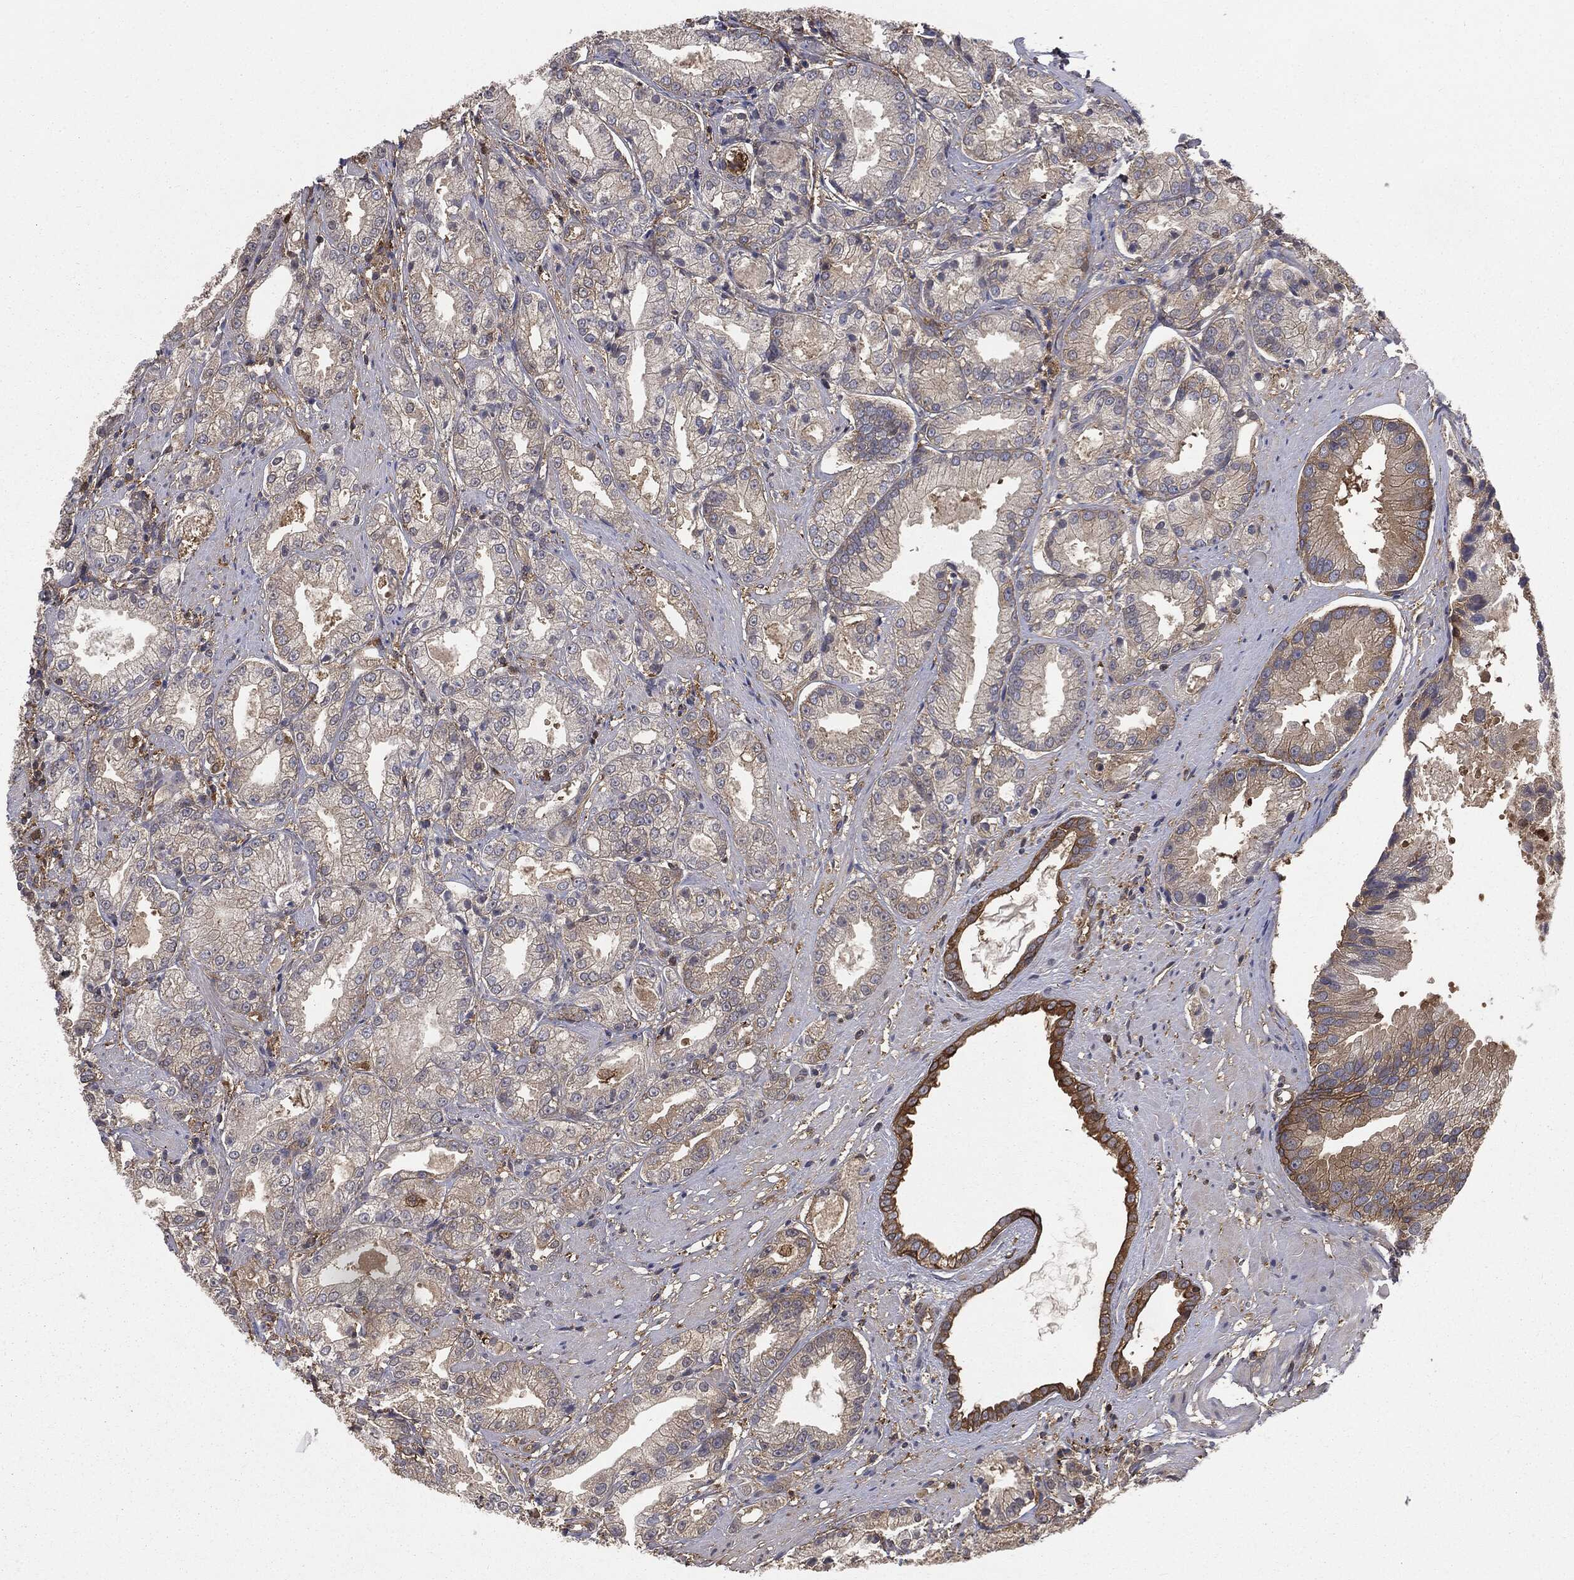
{"staining": {"intensity": "weak", "quantity": "<25%", "location": "cytoplasmic/membranous"}, "tissue": "prostate cancer", "cell_type": "Tumor cells", "image_type": "cancer", "snomed": [{"axis": "morphology", "description": "Adenocarcinoma, High grade"}, {"axis": "topography", "description": "Prostate"}], "caption": "A photomicrograph of human prostate cancer (adenocarcinoma (high-grade)) is negative for staining in tumor cells. (DAB (3,3'-diaminobenzidine) IHC, high magnification).", "gene": "GNB5", "patient": {"sex": "male", "age": 61}}